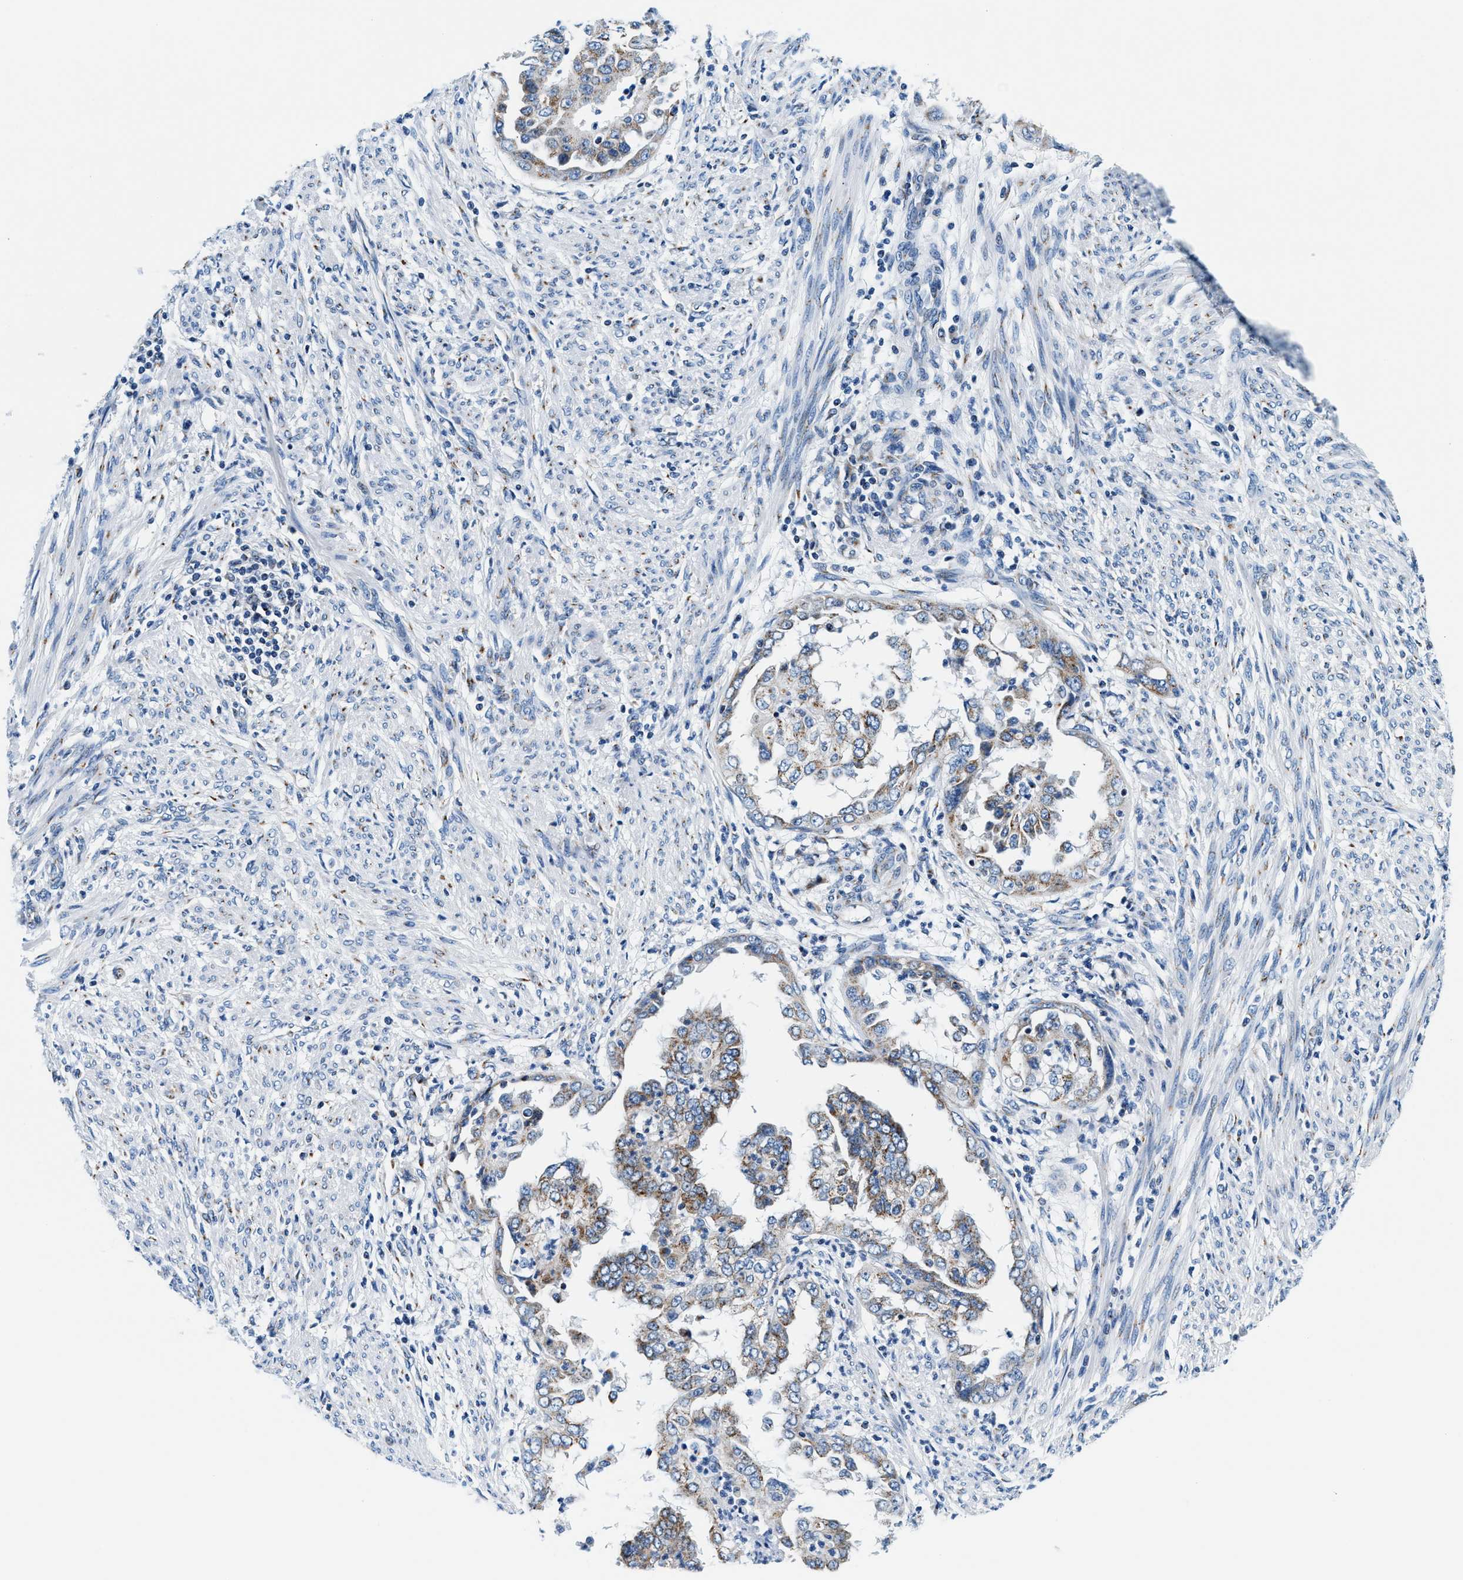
{"staining": {"intensity": "weak", "quantity": "25%-75%", "location": "cytoplasmic/membranous"}, "tissue": "endometrial cancer", "cell_type": "Tumor cells", "image_type": "cancer", "snomed": [{"axis": "morphology", "description": "Adenocarcinoma, NOS"}, {"axis": "topography", "description": "Endometrium"}], "caption": "A photomicrograph of endometrial cancer (adenocarcinoma) stained for a protein reveals weak cytoplasmic/membranous brown staining in tumor cells.", "gene": "VPS53", "patient": {"sex": "female", "age": 85}}